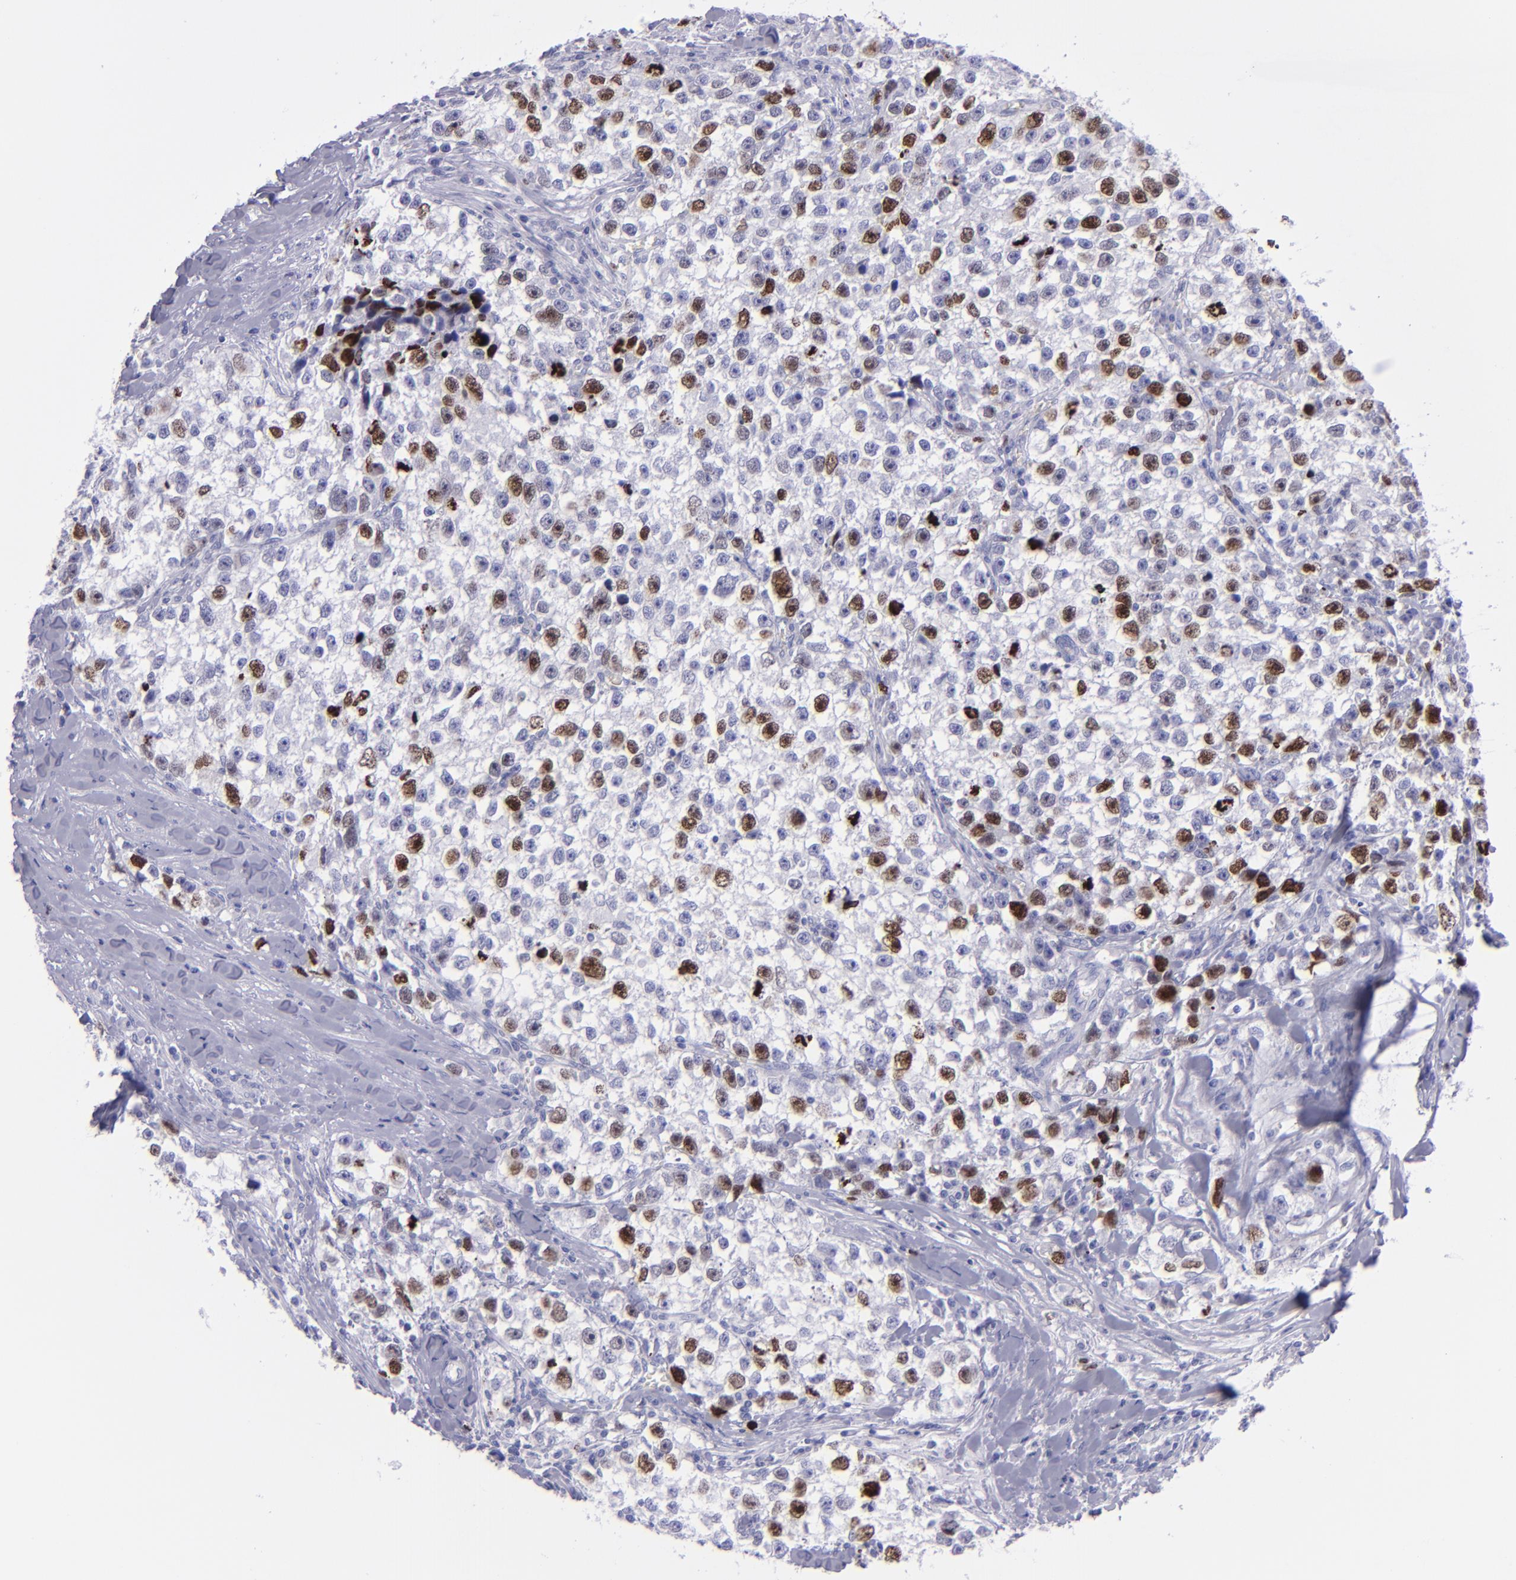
{"staining": {"intensity": "strong", "quantity": "<25%", "location": "nuclear"}, "tissue": "testis cancer", "cell_type": "Tumor cells", "image_type": "cancer", "snomed": [{"axis": "morphology", "description": "Seminoma, NOS"}, {"axis": "morphology", "description": "Carcinoma, Embryonal, NOS"}, {"axis": "topography", "description": "Testis"}], "caption": "Tumor cells demonstrate medium levels of strong nuclear expression in approximately <25% of cells in testis cancer.", "gene": "TOP2A", "patient": {"sex": "male", "age": 30}}